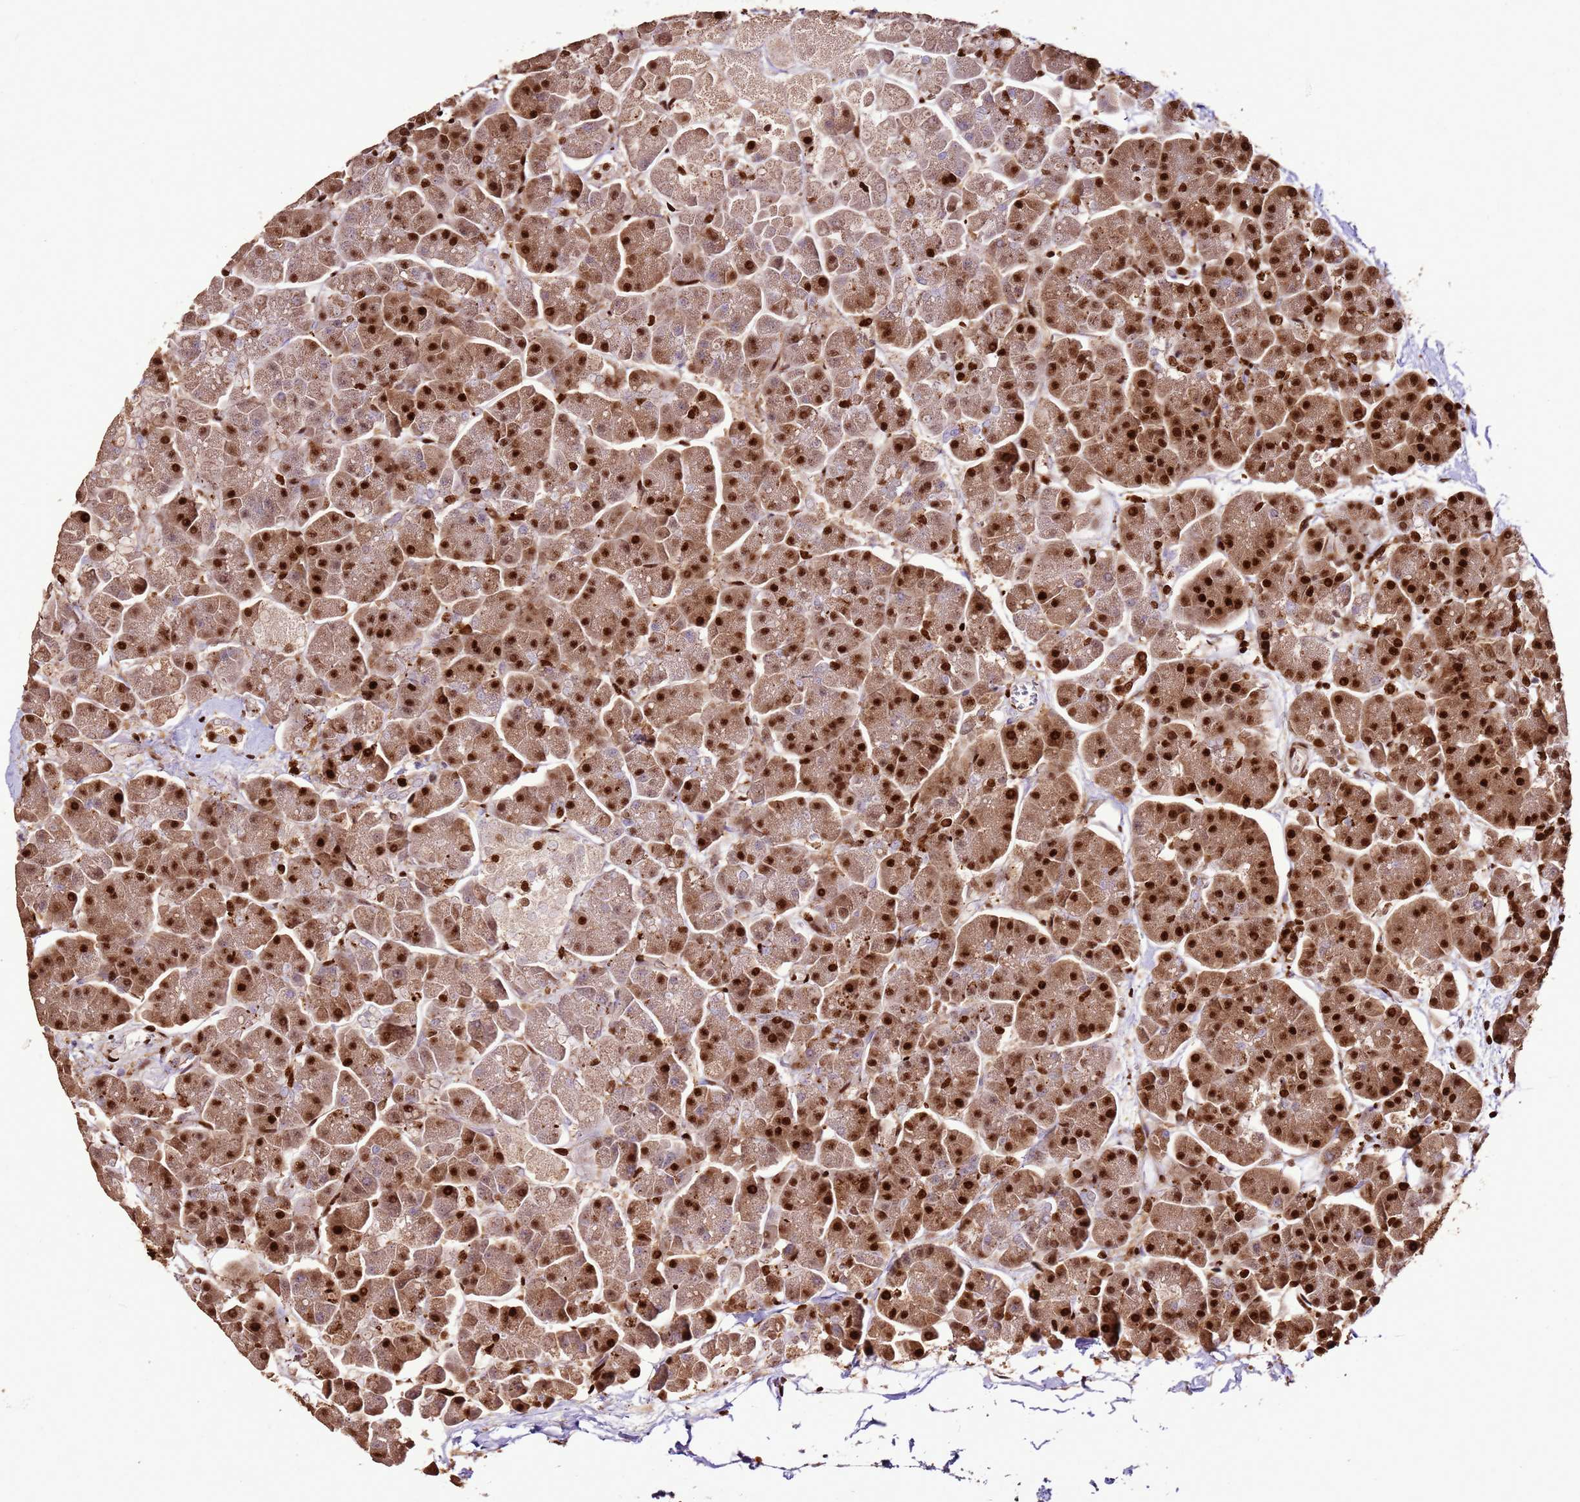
{"staining": {"intensity": "strong", "quantity": ">75%", "location": "nuclear"}, "tissue": "pancreas", "cell_type": "Exocrine glandular cells", "image_type": "normal", "snomed": [{"axis": "morphology", "description": "Normal tissue, NOS"}, {"axis": "topography", "description": "Pancreas"}, {"axis": "topography", "description": "Peripheral nerve tissue"}], "caption": "A high amount of strong nuclear staining is seen in about >75% of exocrine glandular cells in unremarkable pancreas. Using DAB (3,3'-diaminobenzidine) (brown) and hematoxylin (blue) stains, captured at high magnification using brightfield microscopy.", "gene": "HNRNPAB", "patient": {"sex": "male", "age": 54}}